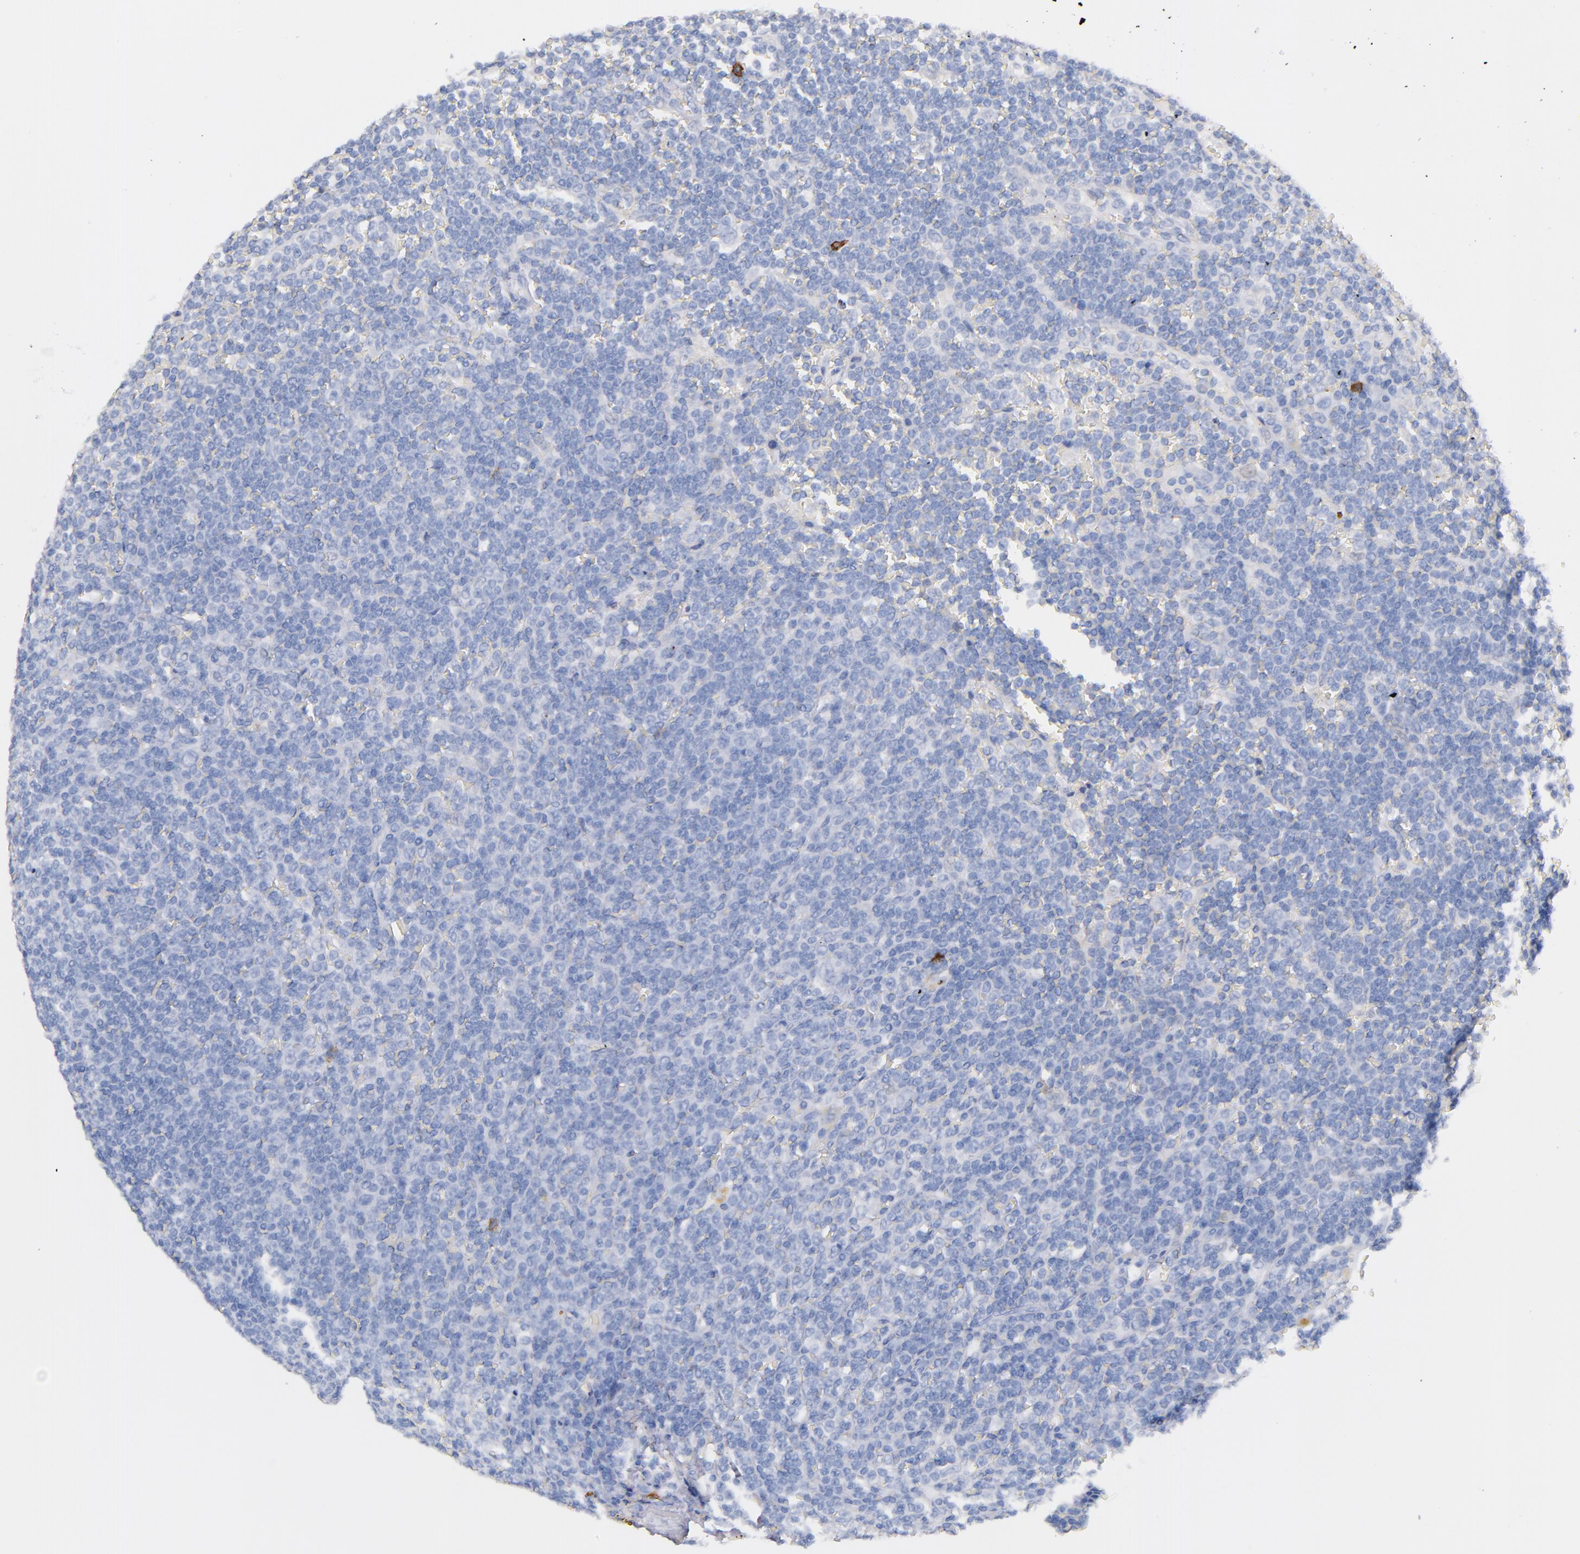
{"staining": {"intensity": "negative", "quantity": "none", "location": "none"}, "tissue": "lymphoma", "cell_type": "Tumor cells", "image_type": "cancer", "snomed": [{"axis": "morphology", "description": "Malignant lymphoma, non-Hodgkin's type, Low grade"}, {"axis": "topography", "description": "Spleen"}], "caption": "This is a image of immunohistochemistry (IHC) staining of lymphoma, which shows no staining in tumor cells.", "gene": "KIT", "patient": {"sex": "male", "age": 80}}